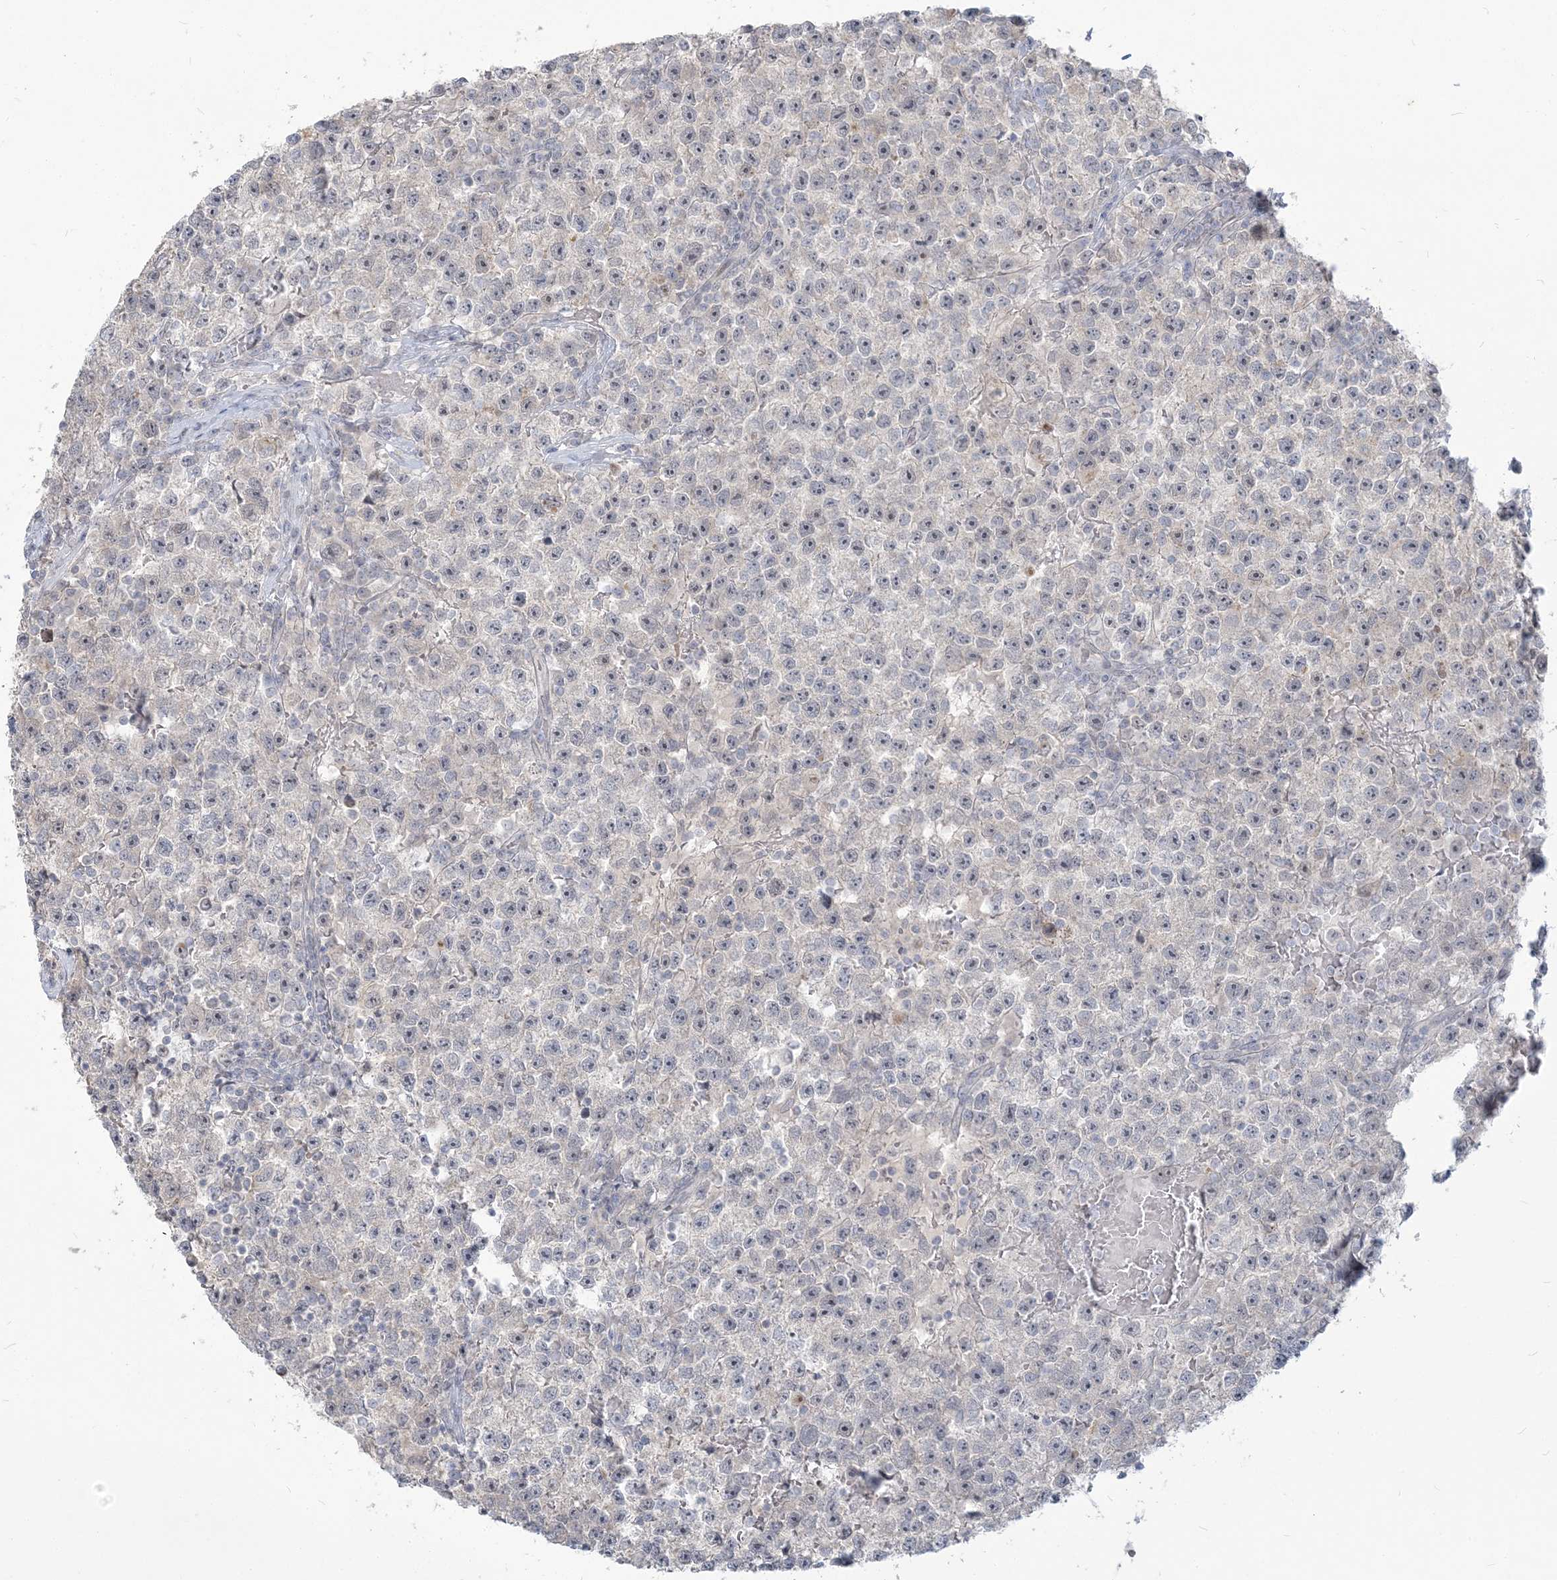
{"staining": {"intensity": "negative", "quantity": "none", "location": "none"}, "tissue": "testis cancer", "cell_type": "Tumor cells", "image_type": "cancer", "snomed": [{"axis": "morphology", "description": "Seminoma, NOS"}, {"axis": "topography", "description": "Testis"}], "caption": "The histopathology image demonstrates no staining of tumor cells in testis cancer.", "gene": "SDAD1", "patient": {"sex": "male", "age": 22}}